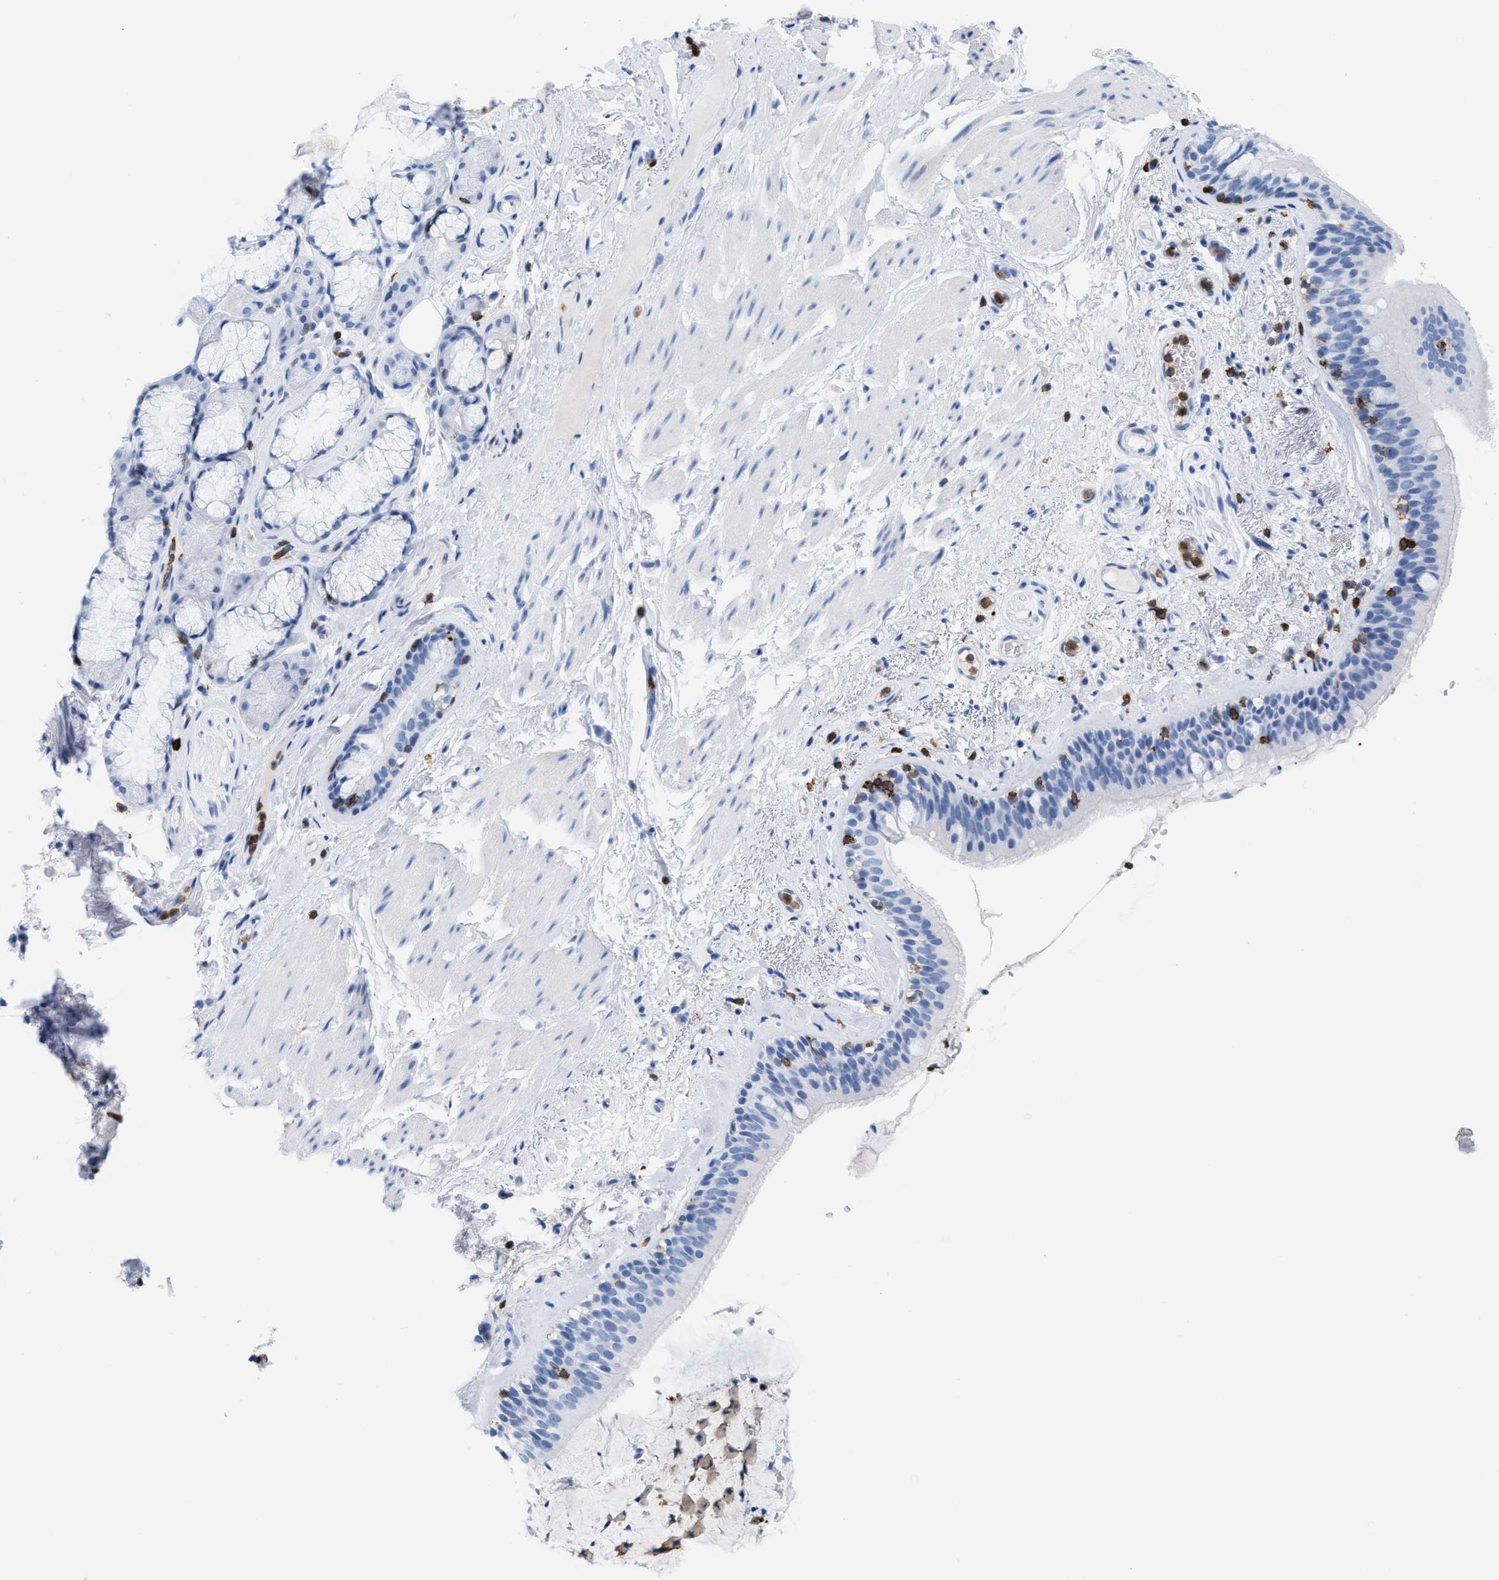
{"staining": {"intensity": "negative", "quantity": "none", "location": "none"}, "tissue": "bronchus", "cell_type": "Respiratory epithelial cells", "image_type": "normal", "snomed": [{"axis": "morphology", "description": "Normal tissue, NOS"}, {"axis": "topography", "description": "Cartilage tissue"}], "caption": "Immunohistochemical staining of benign bronchus displays no significant expression in respiratory epithelial cells.", "gene": "LCP1", "patient": {"sex": "female", "age": 63}}